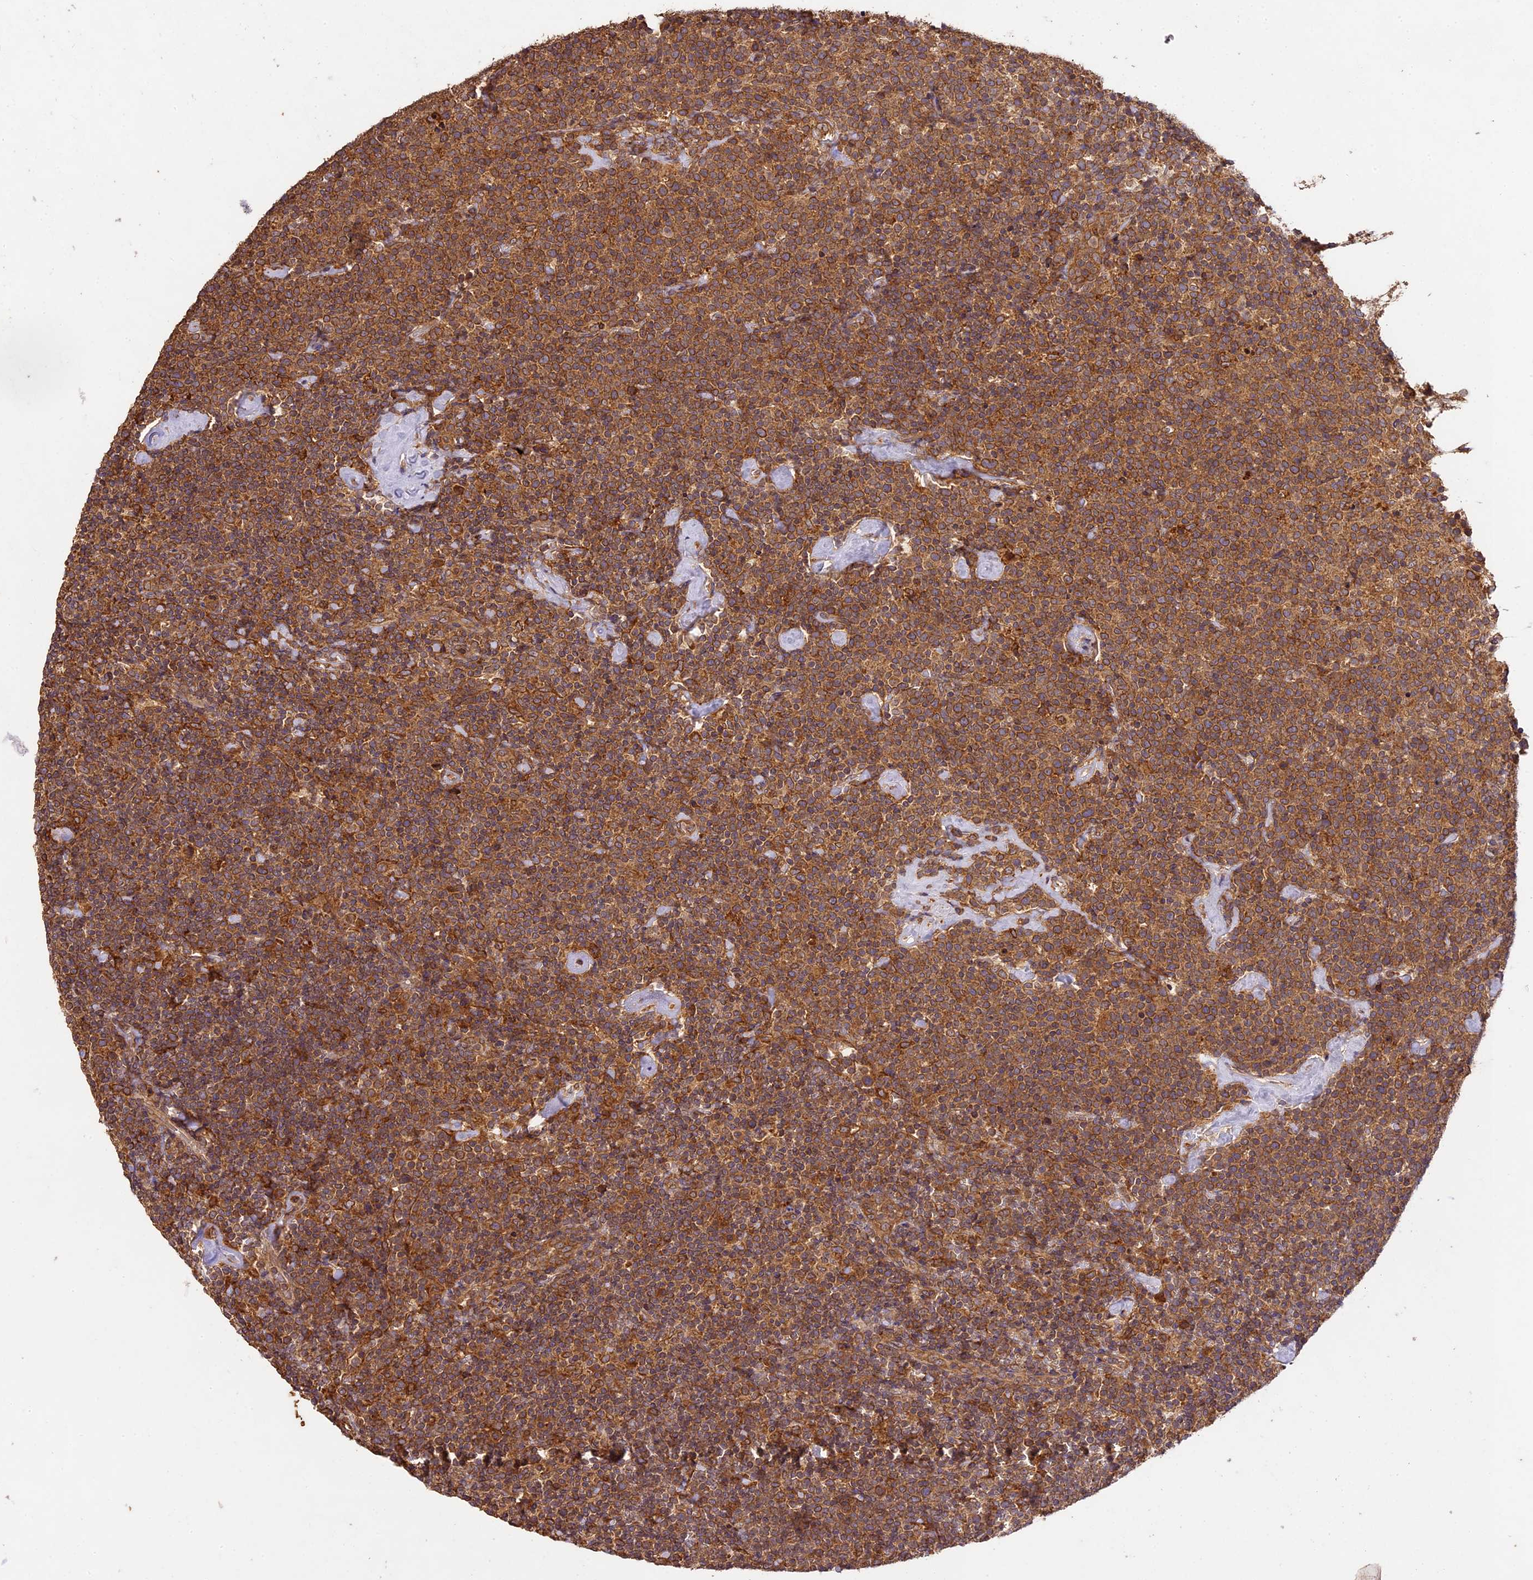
{"staining": {"intensity": "moderate", "quantity": ">75%", "location": "cytoplasmic/membranous"}, "tissue": "lymphoma", "cell_type": "Tumor cells", "image_type": "cancer", "snomed": [{"axis": "morphology", "description": "Malignant lymphoma, non-Hodgkin's type, High grade"}, {"axis": "topography", "description": "Lymph node"}], "caption": "Immunohistochemical staining of human lymphoma demonstrates moderate cytoplasmic/membranous protein positivity in about >75% of tumor cells.", "gene": "BRAP", "patient": {"sex": "male", "age": 61}}